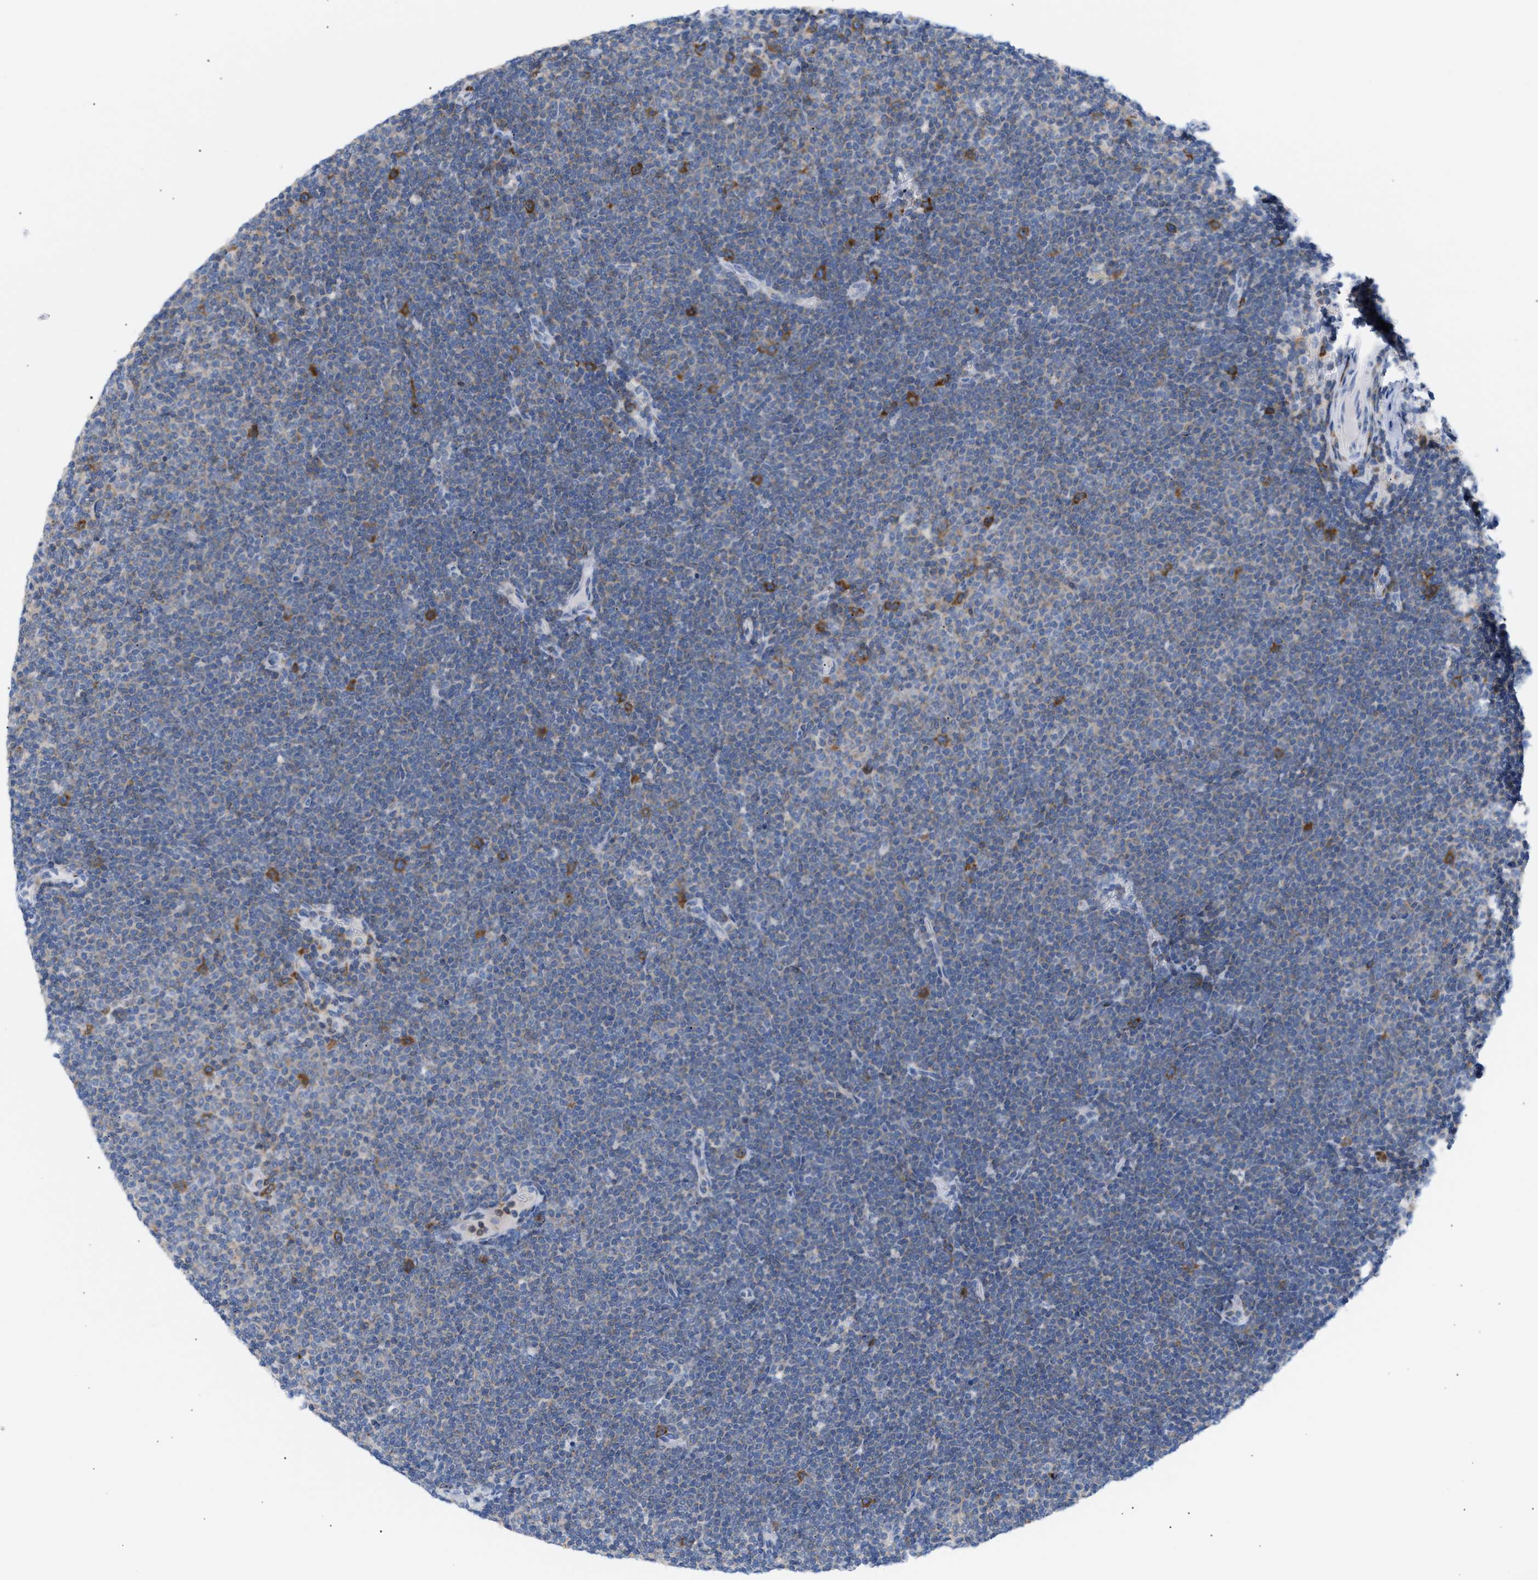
{"staining": {"intensity": "moderate", "quantity": "<25%", "location": "cytoplasmic/membranous"}, "tissue": "lymphoma", "cell_type": "Tumor cells", "image_type": "cancer", "snomed": [{"axis": "morphology", "description": "Malignant lymphoma, non-Hodgkin's type, Low grade"}, {"axis": "topography", "description": "Lymph node"}], "caption": "IHC of human lymphoma exhibits low levels of moderate cytoplasmic/membranous staining in approximately <25% of tumor cells.", "gene": "TACC3", "patient": {"sex": "female", "age": 53}}